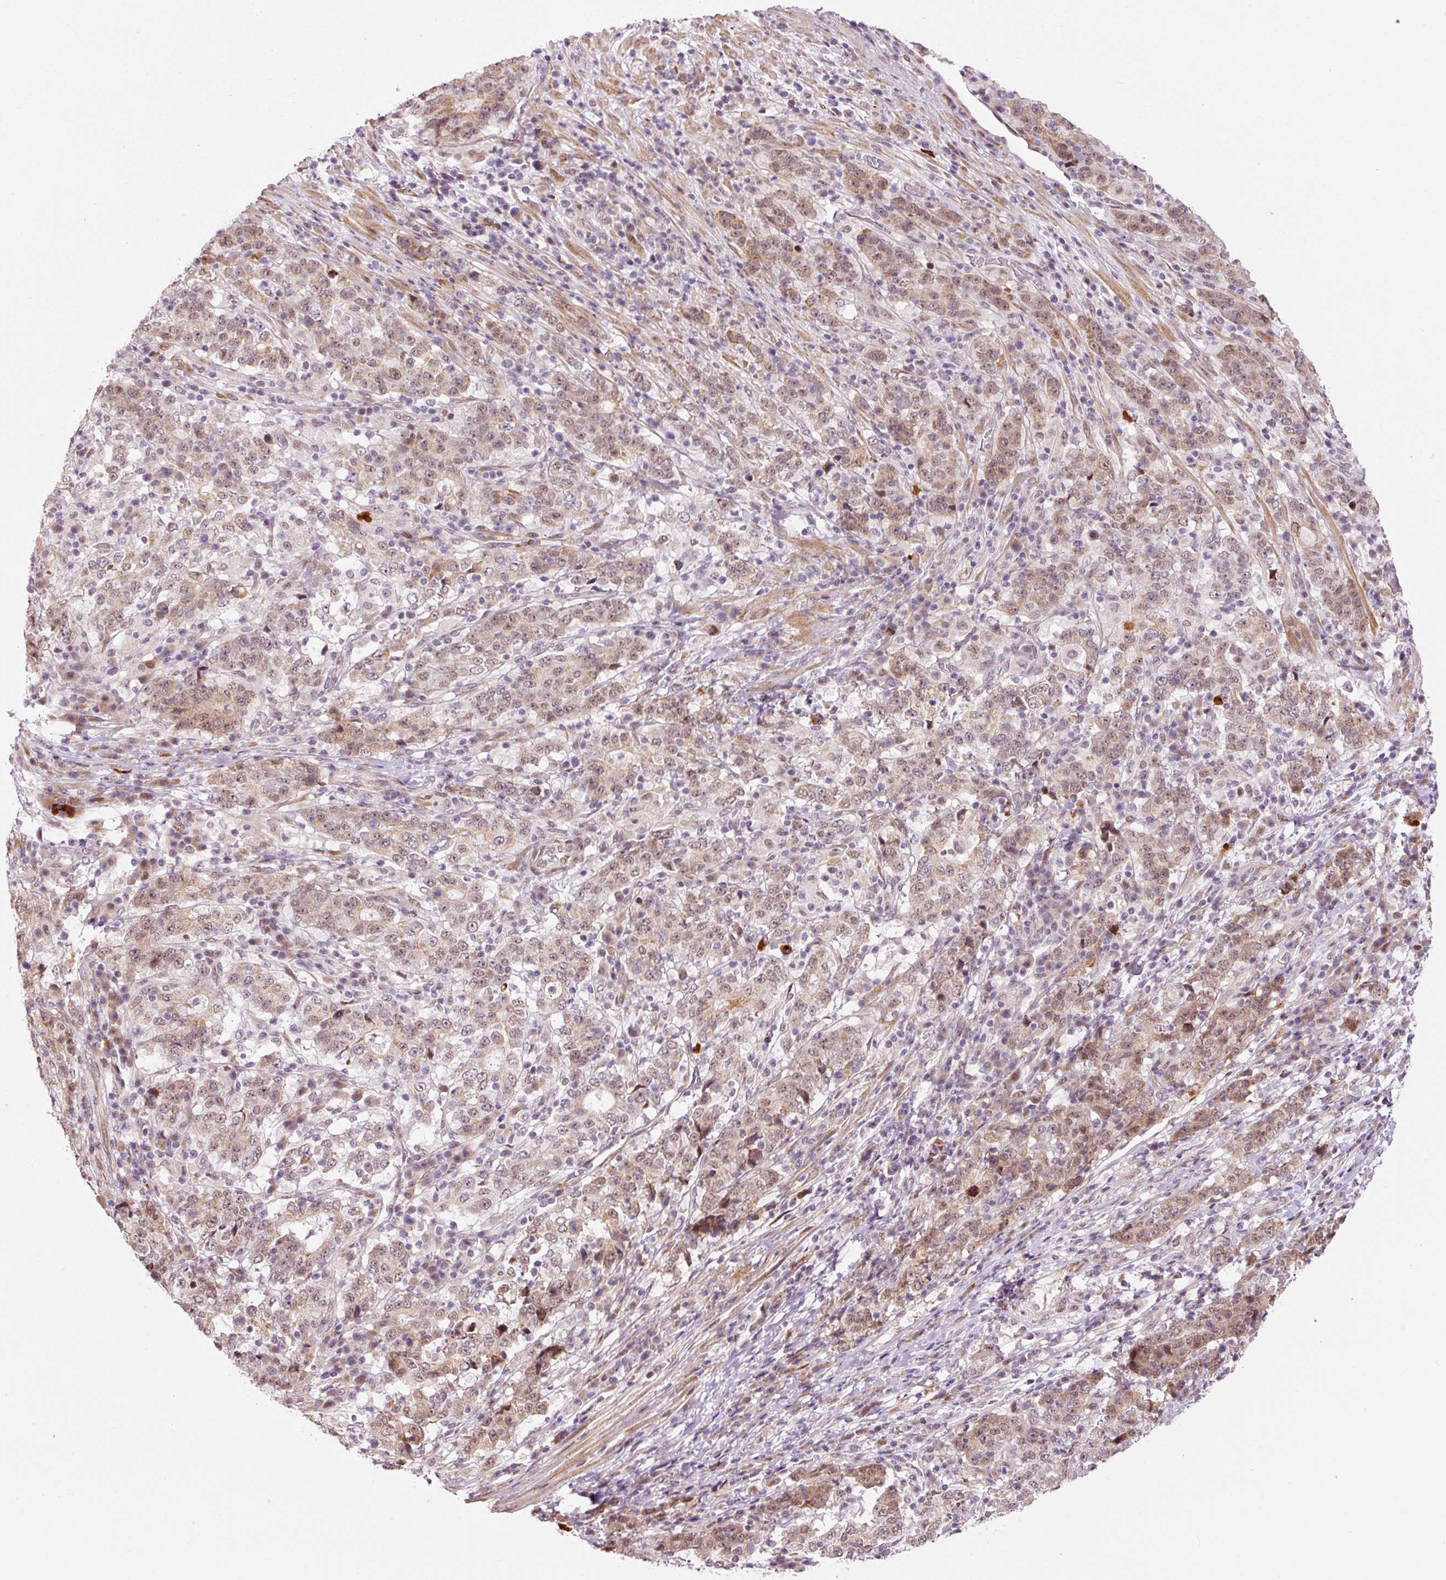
{"staining": {"intensity": "weak", "quantity": ">75%", "location": "cytoplasmic/membranous,nuclear"}, "tissue": "stomach cancer", "cell_type": "Tumor cells", "image_type": "cancer", "snomed": [{"axis": "morphology", "description": "Adenocarcinoma, NOS"}, {"axis": "topography", "description": "Stomach"}], "caption": "Immunohistochemistry (IHC) image of neoplastic tissue: human stomach cancer stained using immunohistochemistry (IHC) shows low levels of weak protein expression localized specifically in the cytoplasmic/membranous and nuclear of tumor cells, appearing as a cytoplasmic/membranous and nuclear brown color.", "gene": "ANKRD20A1", "patient": {"sex": "male", "age": 59}}